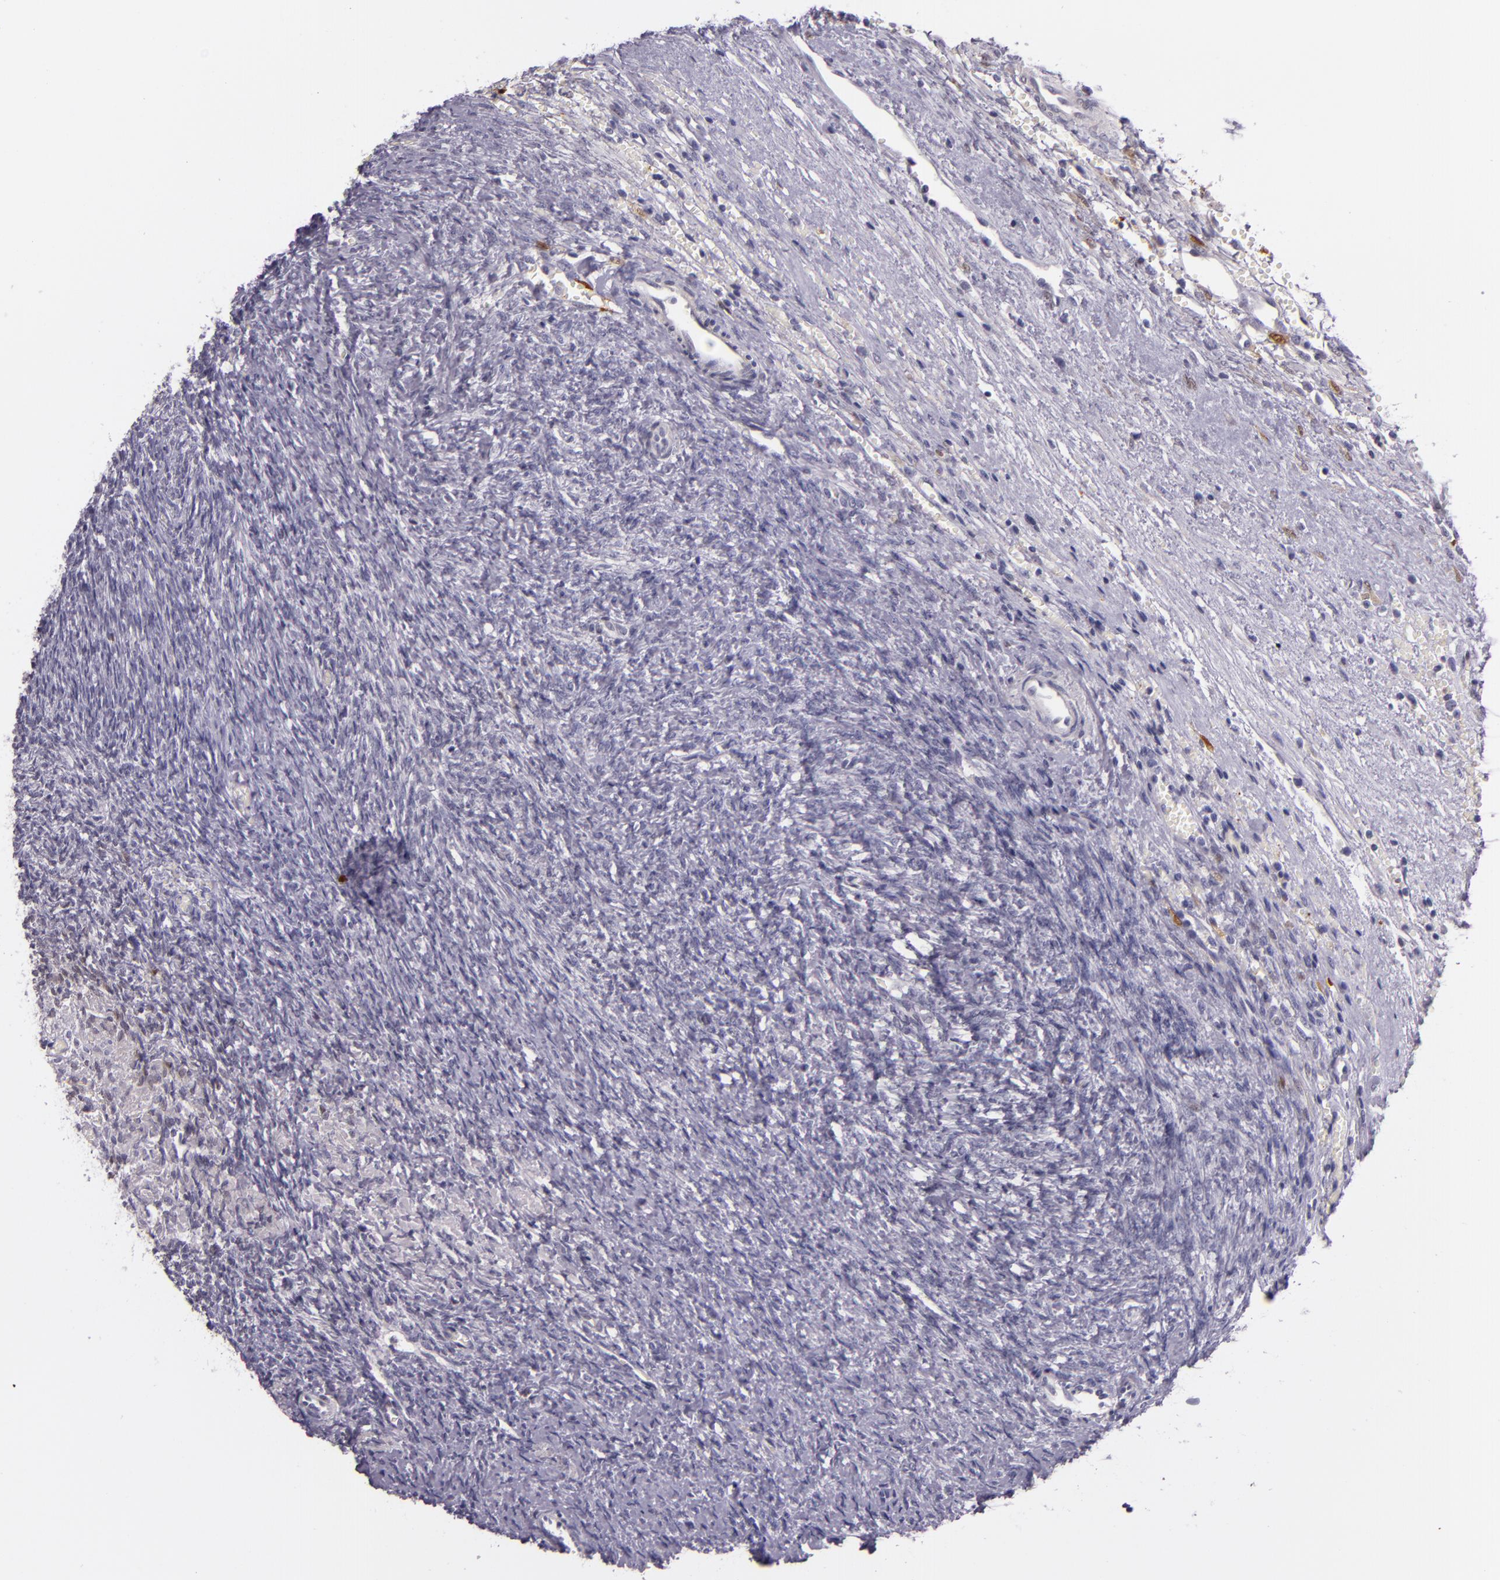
{"staining": {"intensity": "negative", "quantity": "none", "location": "none"}, "tissue": "ovary", "cell_type": "Follicle cells", "image_type": "normal", "snomed": [{"axis": "morphology", "description": "Normal tissue, NOS"}, {"axis": "topography", "description": "Ovary"}], "caption": "Immunohistochemistry (IHC) histopathology image of normal ovary: ovary stained with DAB demonstrates no significant protein staining in follicle cells.", "gene": "MT1A", "patient": {"sex": "female", "age": 56}}